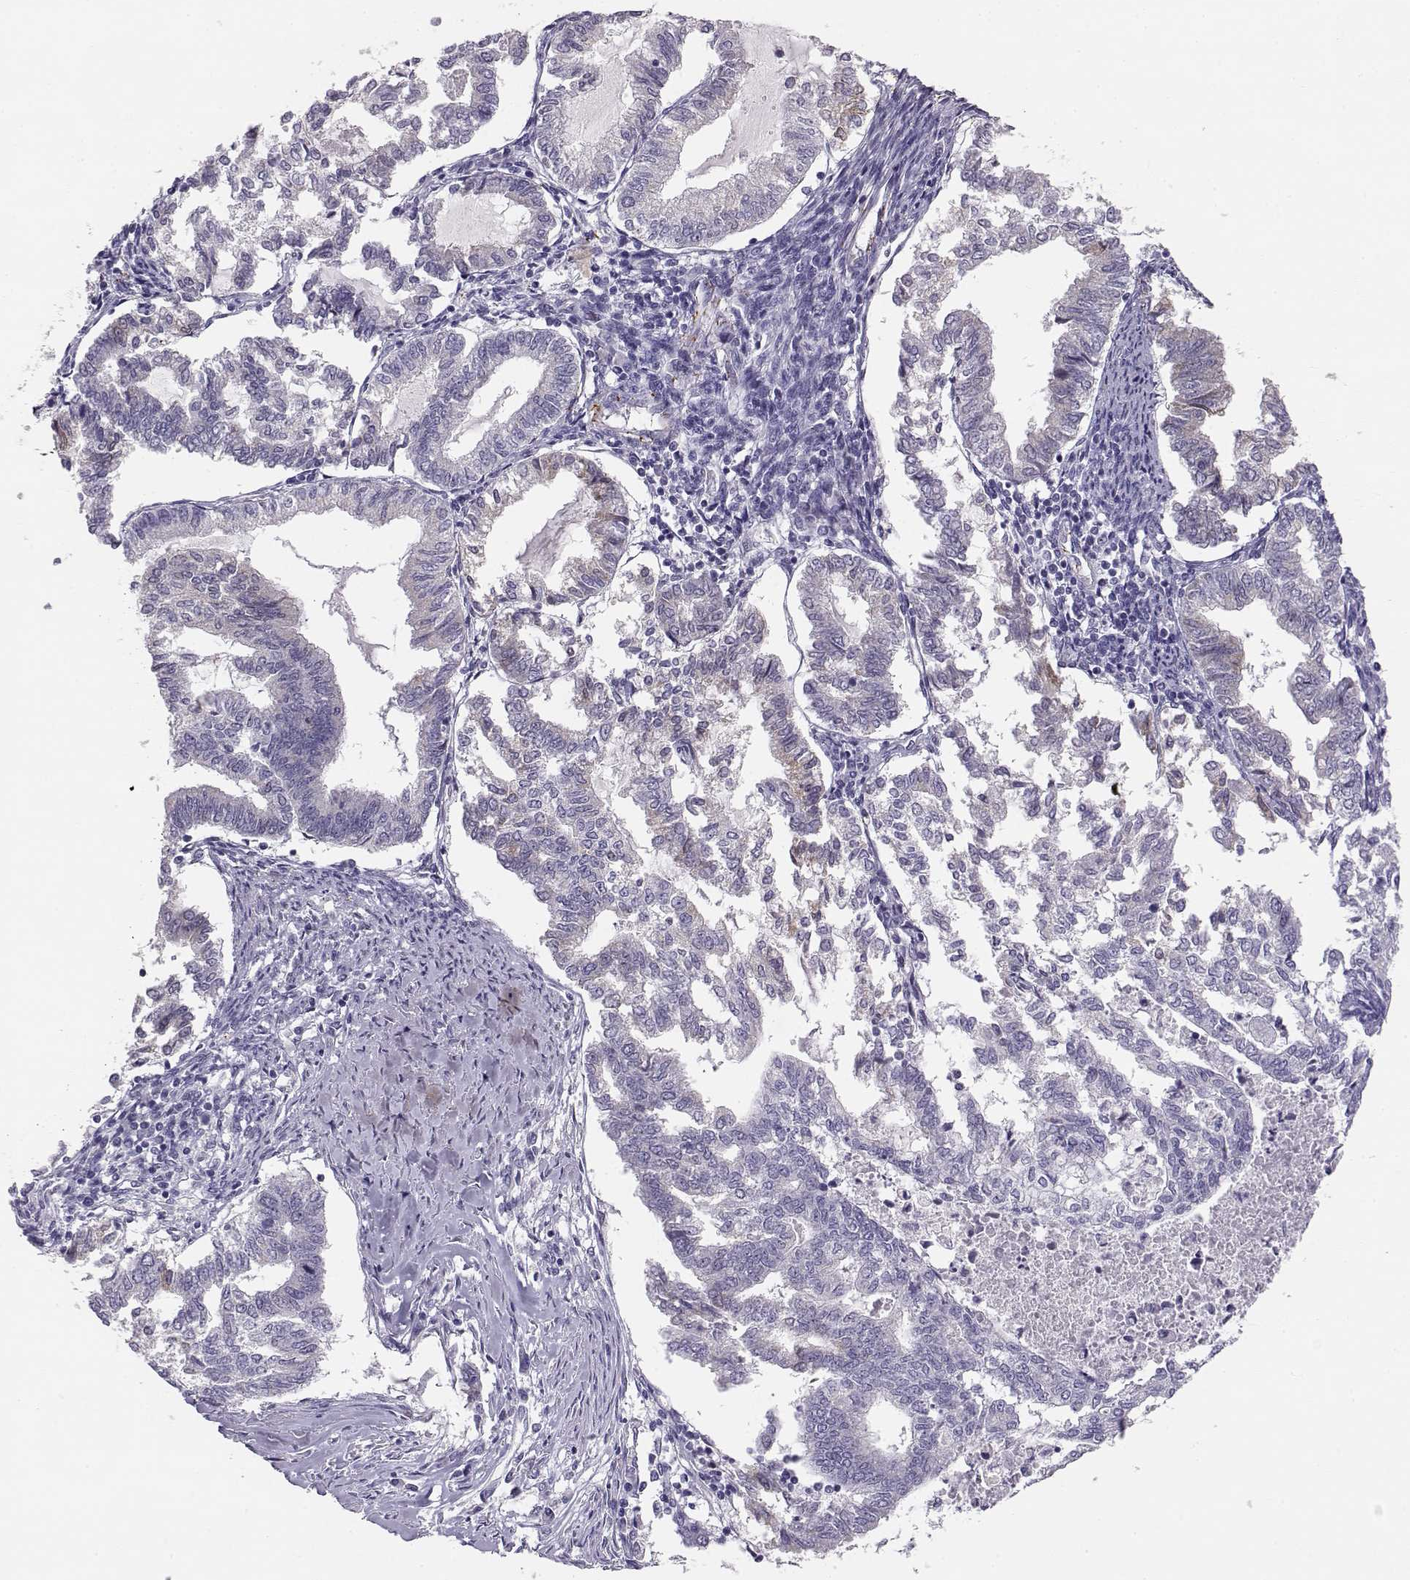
{"staining": {"intensity": "negative", "quantity": "none", "location": "none"}, "tissue": "endometrial cancer", "cell_type": "Tumor cells", "image_type": "cancer", "snomed": [{"axis": "morphology", "description": "Adenocarcinoma, NOS"}, {"axis": "topography", "description": "Endometrium"}], "caption": "The photomicrograph demonstrates no staining of tumor cells in endometrial cancer (adenocarcinoma). (DAB immunohistochemistry with hematoxylin counter stain).", "gene": "ENDOU", "patient": {"sex": "female", "age": 79}}